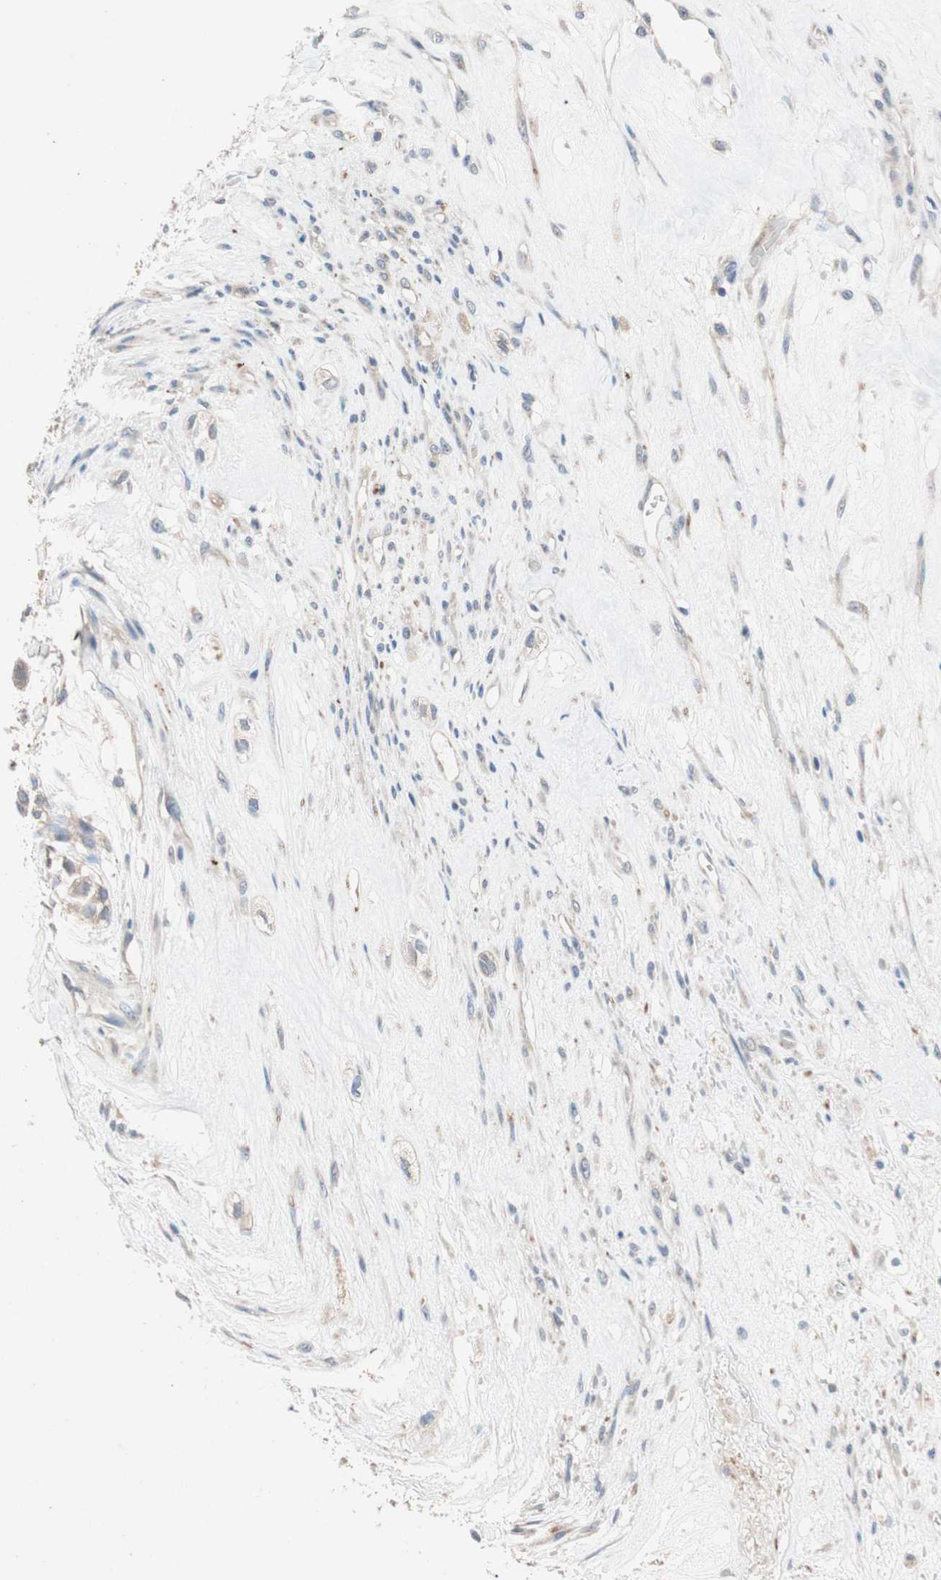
{"staining": {"intensity": "weak", "quantity": ">75%", "location": "cytoplasmic/membranous"}, "tissue": "head and neck cancer", "cell_type": "Tumor cells", "image_type": "cancer", "snomed": [{"axis": "morphology", "description": "Adenocarcinoma, NOS"}, {"axis": "morphology", "description": "Adenoma, NOS"}, {"axis": "topography", "description": "Head-Neck"}], "caption": "This is an image of immunohistochemistry (IHC) staining of adenocarcinoma (head and neck), which shows weak staining in the cytoplasmic/membranous of tumor cells.", "gene": "NCLN", "patient": {"sex": "female", "age": 55}}